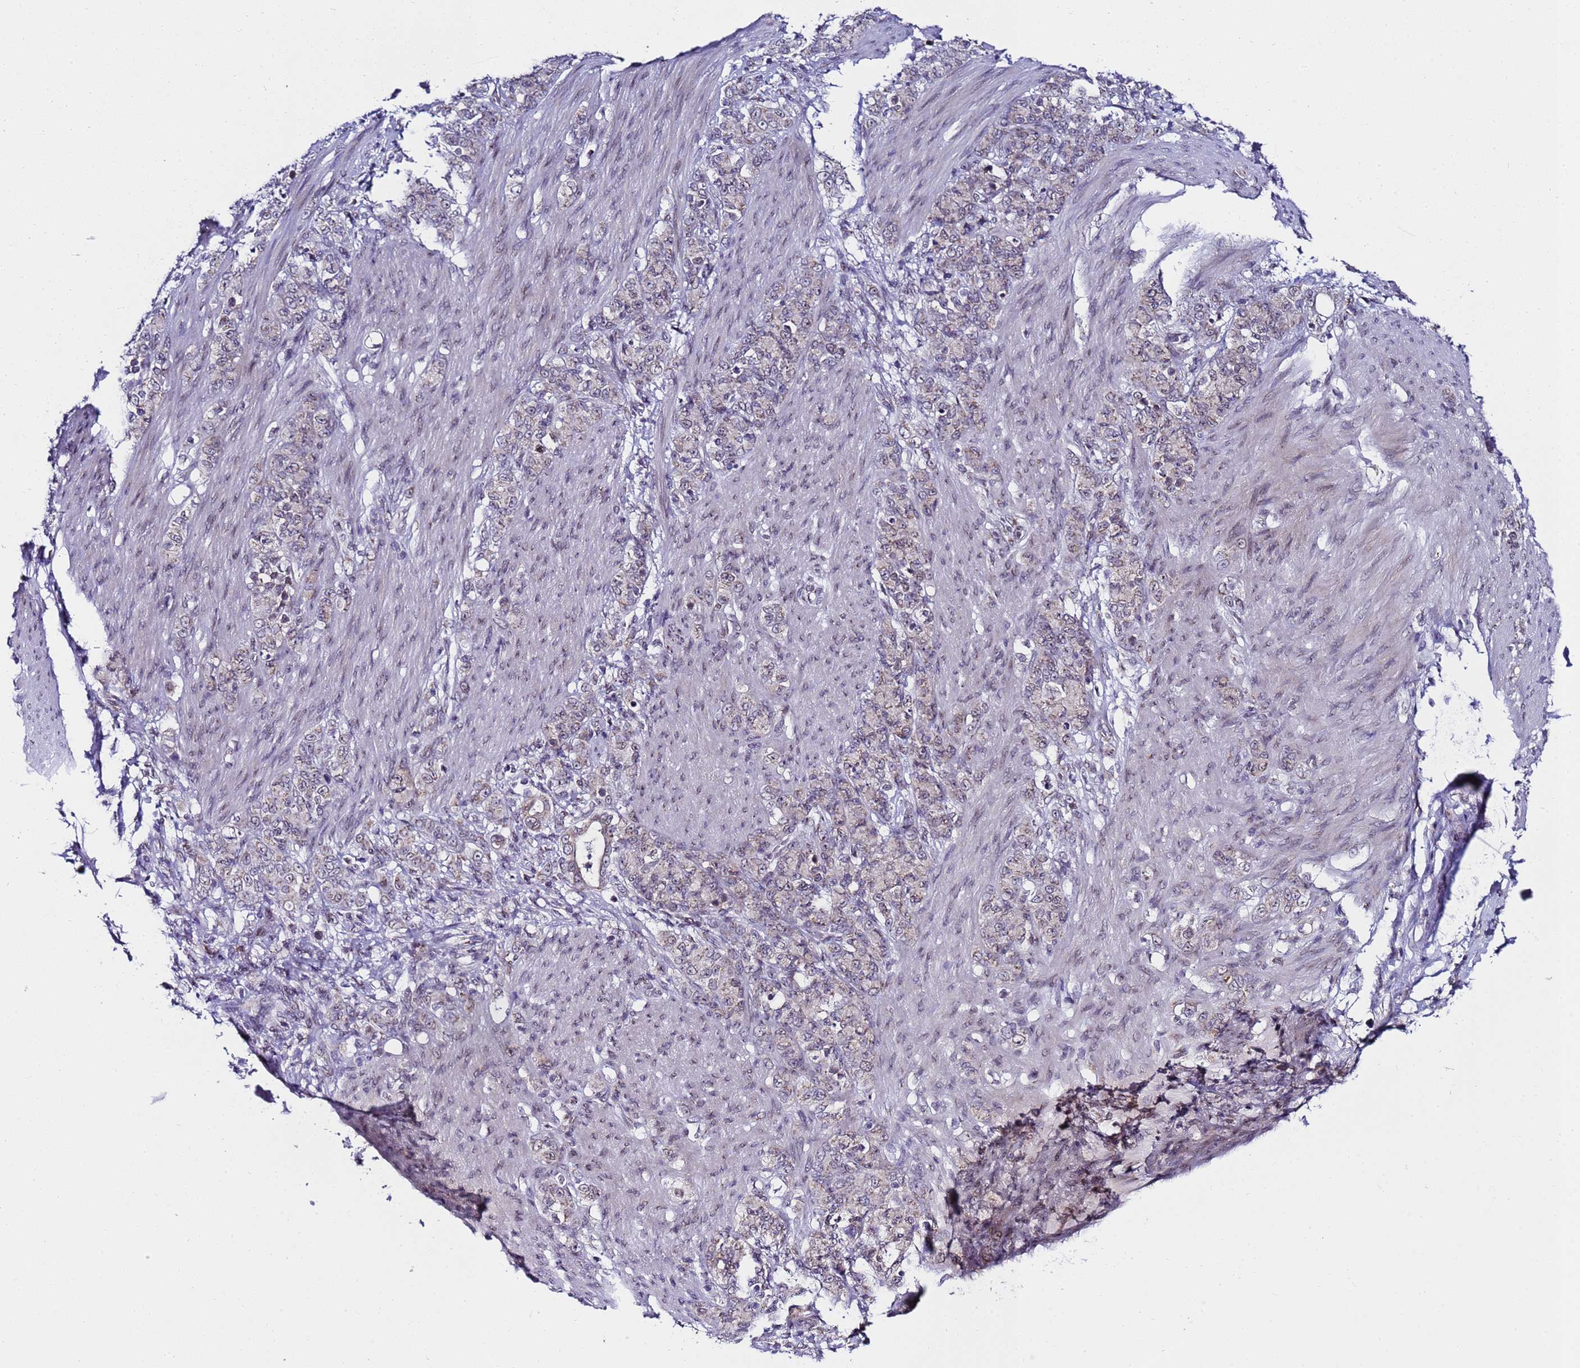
{"staining": {"intensity": "weak", "quantity": "<25%", "location": "cytoplasmic/membranous"}, "tissue": "stomach cancer", "cell_type": "Tumor cells", "image_type": "cancer", "snomed": [{"axis": "morphology", "description": "Adenocarcinoma, NOS"}, {"axis": "topography", "description": "Stomach"}], "caption": "High magnification brightfield microscopy of adenocarcinoma (stomach) stained with DAB (3,3'-diaminobenzidine) (brown) and counterstained with hematoxylin (blue): tumor cells show no significant staining. Nuclei are stained in blue.", "gene": "C19orf47", "patient": {"sex": "female", "age": 79}}